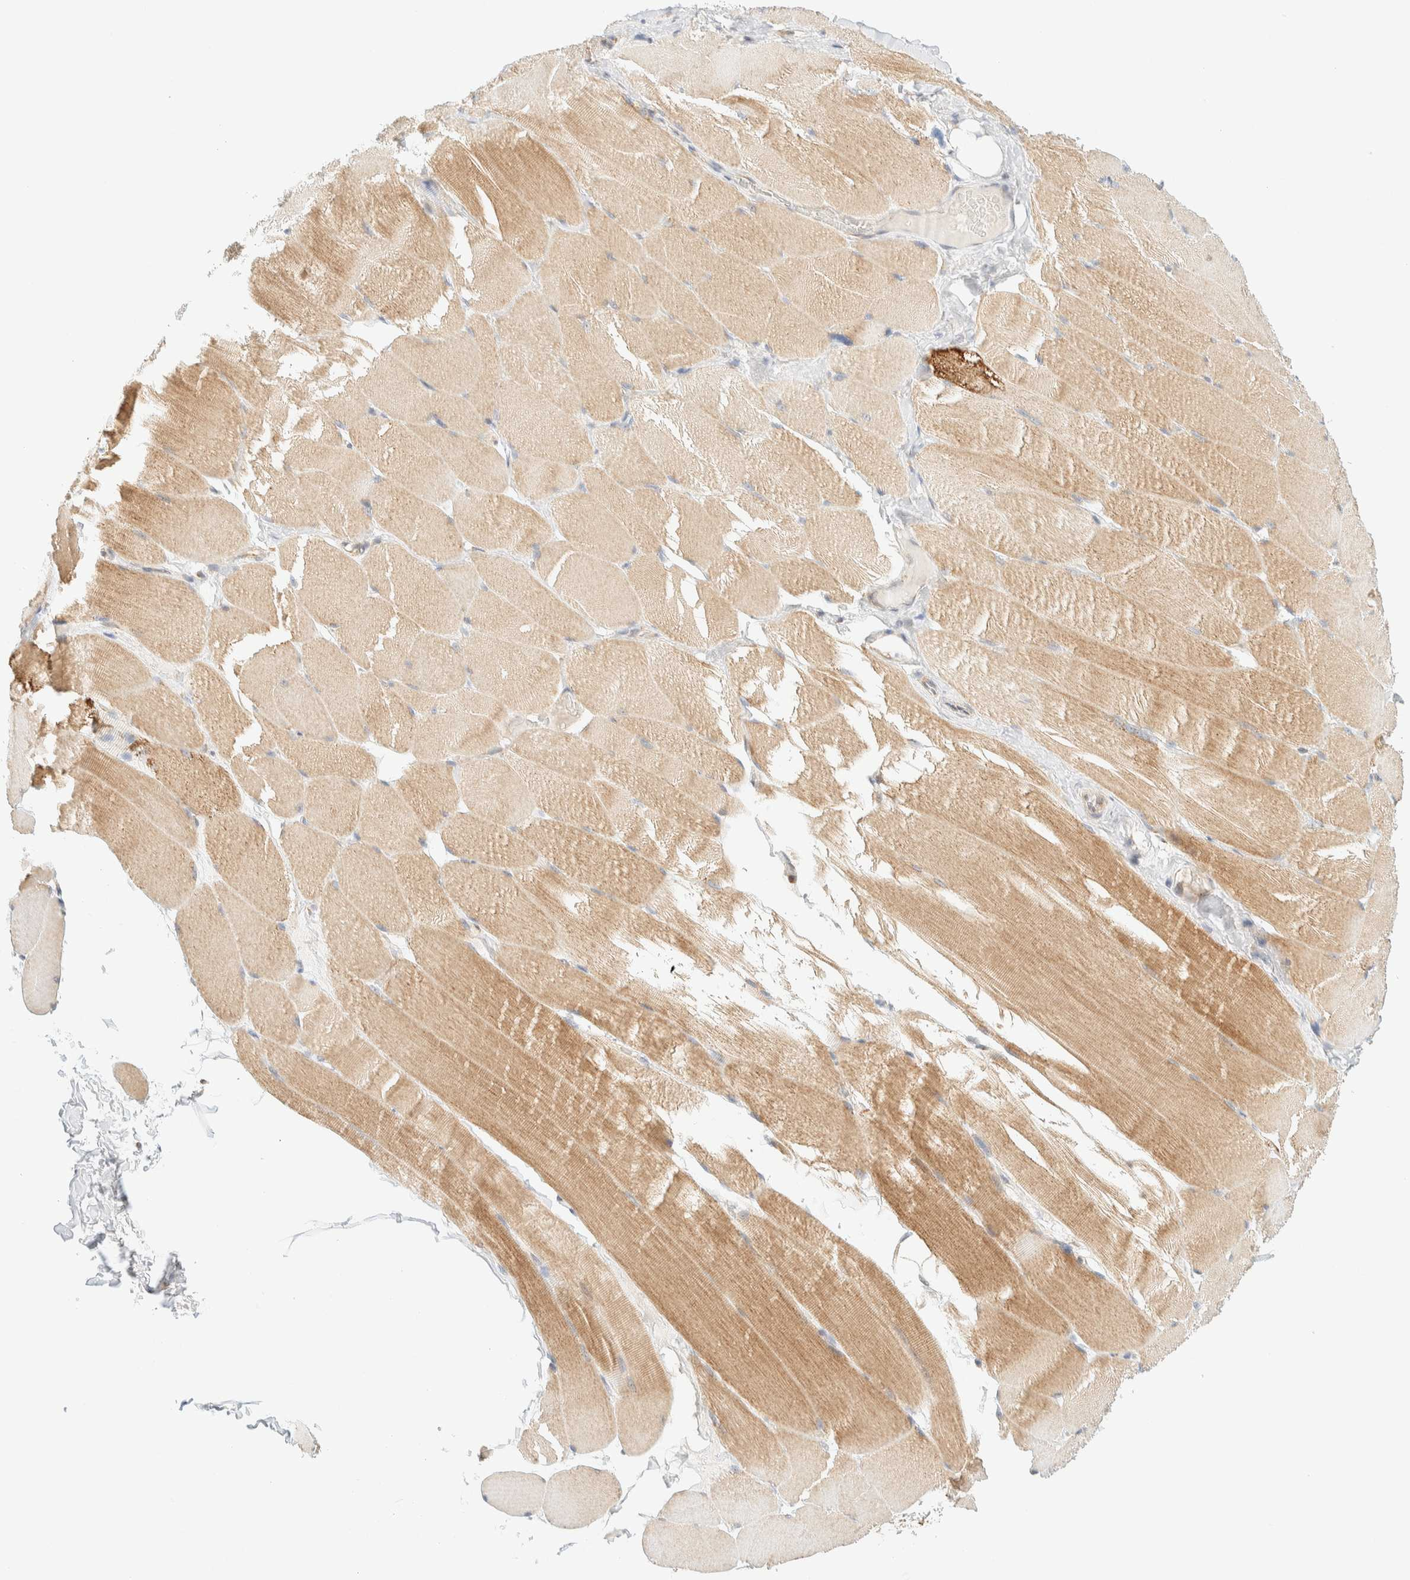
{"staining": {"intensity": "moderate", "quantity": ">75%", "location": "cytoplasmic/membranous"}, "tissue": "skeletal muscle", "cell_type": "Myocytes", "image_type": "normal", "snomed": [{"axis": "morphology", "description": "Normal tissue, NOS"}, {"axis": "topography", "description": "Skin"}, {"axis": "topography", "description": "Skeletal muscle"}], "caption": "IHC micrograph of unremarkable skeletal muscle stained for a protein (brown), which shows medium levels of moderate cytoplasmic/membranous positivity in approximately >75% of myocytes.", "gene": "PPM1K", "patient": {"sex": "male", "age": 83}}